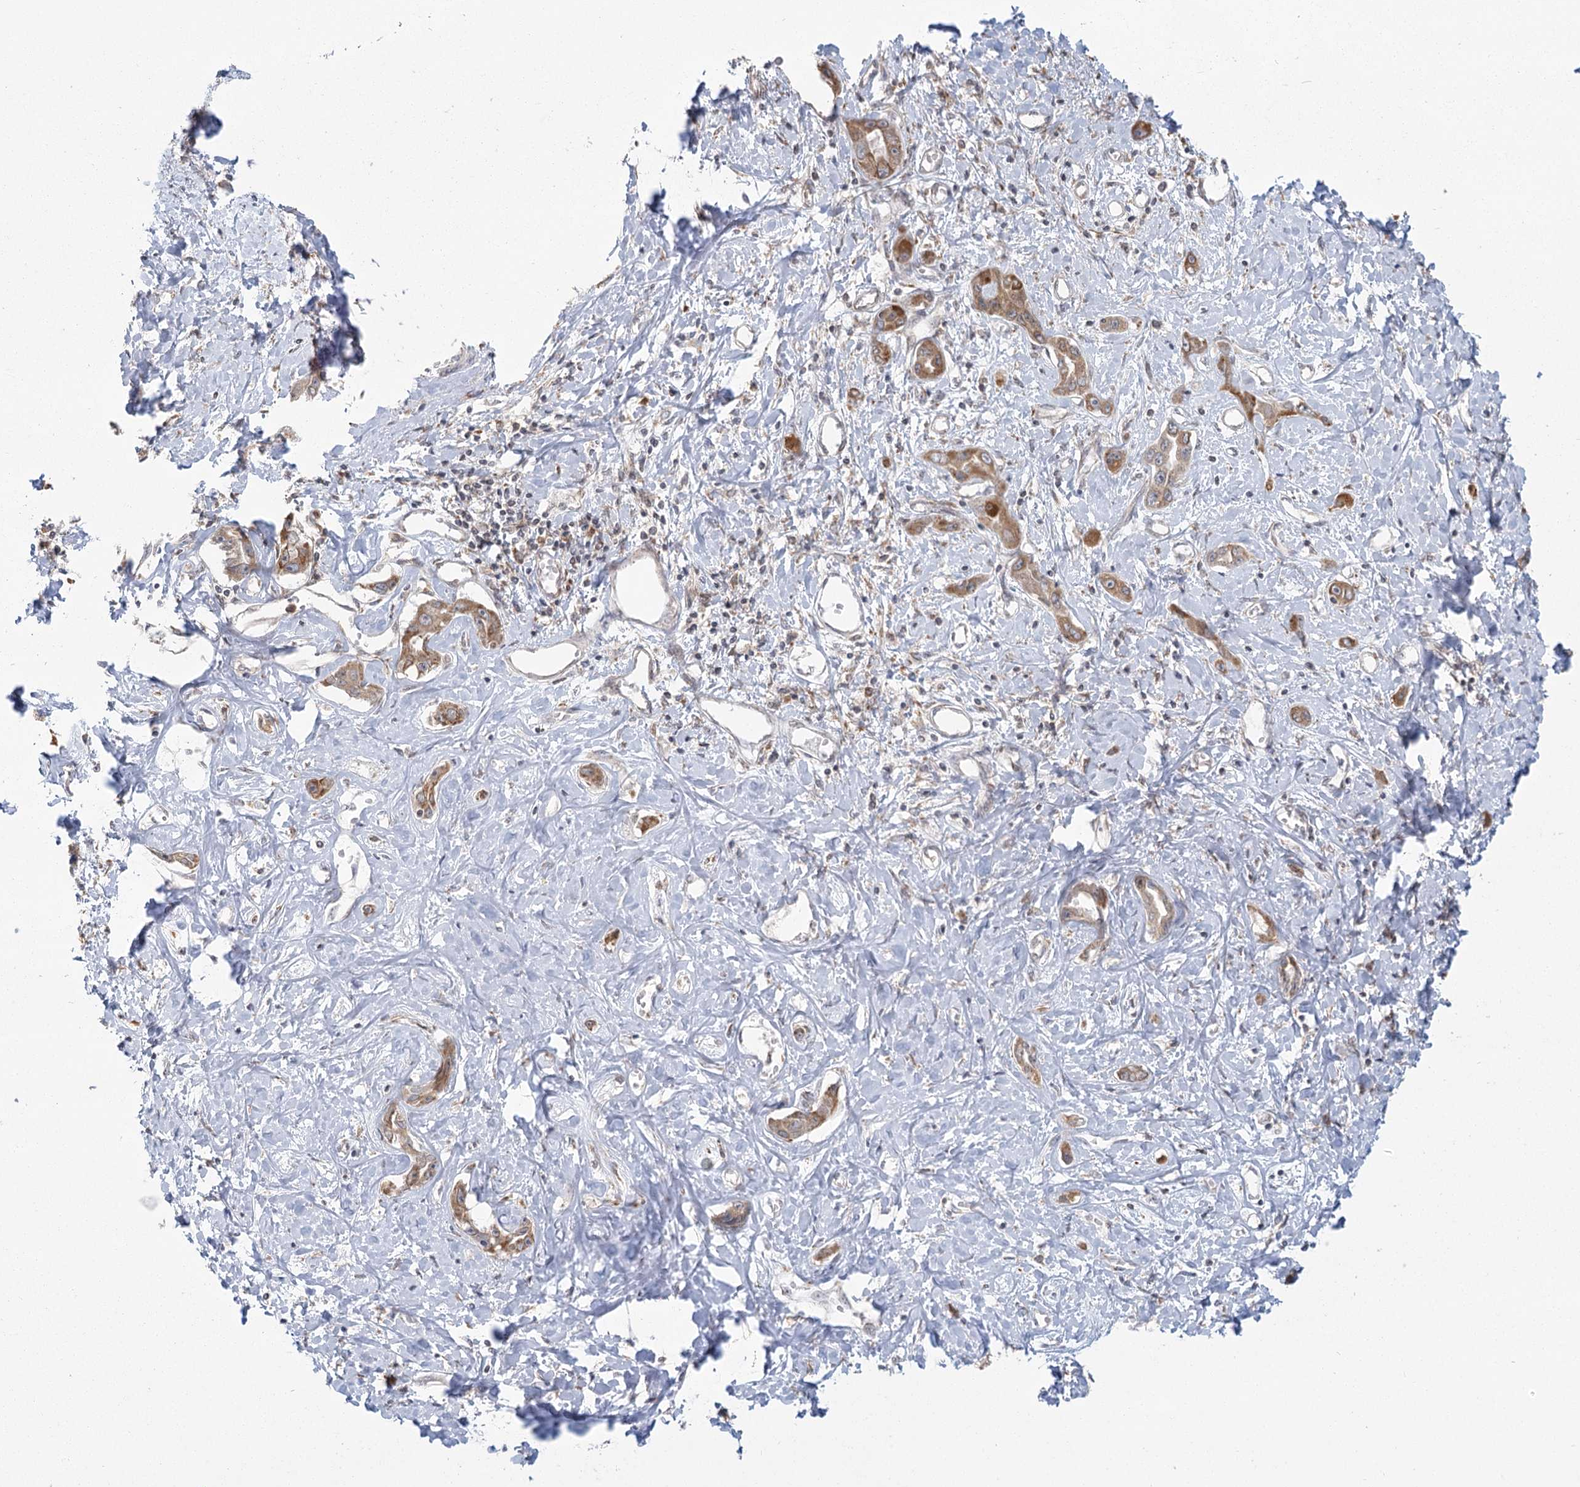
{"staining": {"intensity": "moderate", "quantity": ">75%", "location": "cytoplasmic/membranous"}, "tissue": "liver cancer", "cell_type": "Tumor cells", "image_type": "cancer", "snomed": [{"axis": "morphology", "description": "Cholangiocarcinoma"}, {"axis": "topography", "description": "Liver"}], "caption": "Approximately >75% of tumor cells in liver cancer exhibit moderate cytoplasmic/membranous protein expression as visualized by brown immunohistochemical staining.", "gene": "LACTB", "patient": {"sex": "male", "age": 59}}